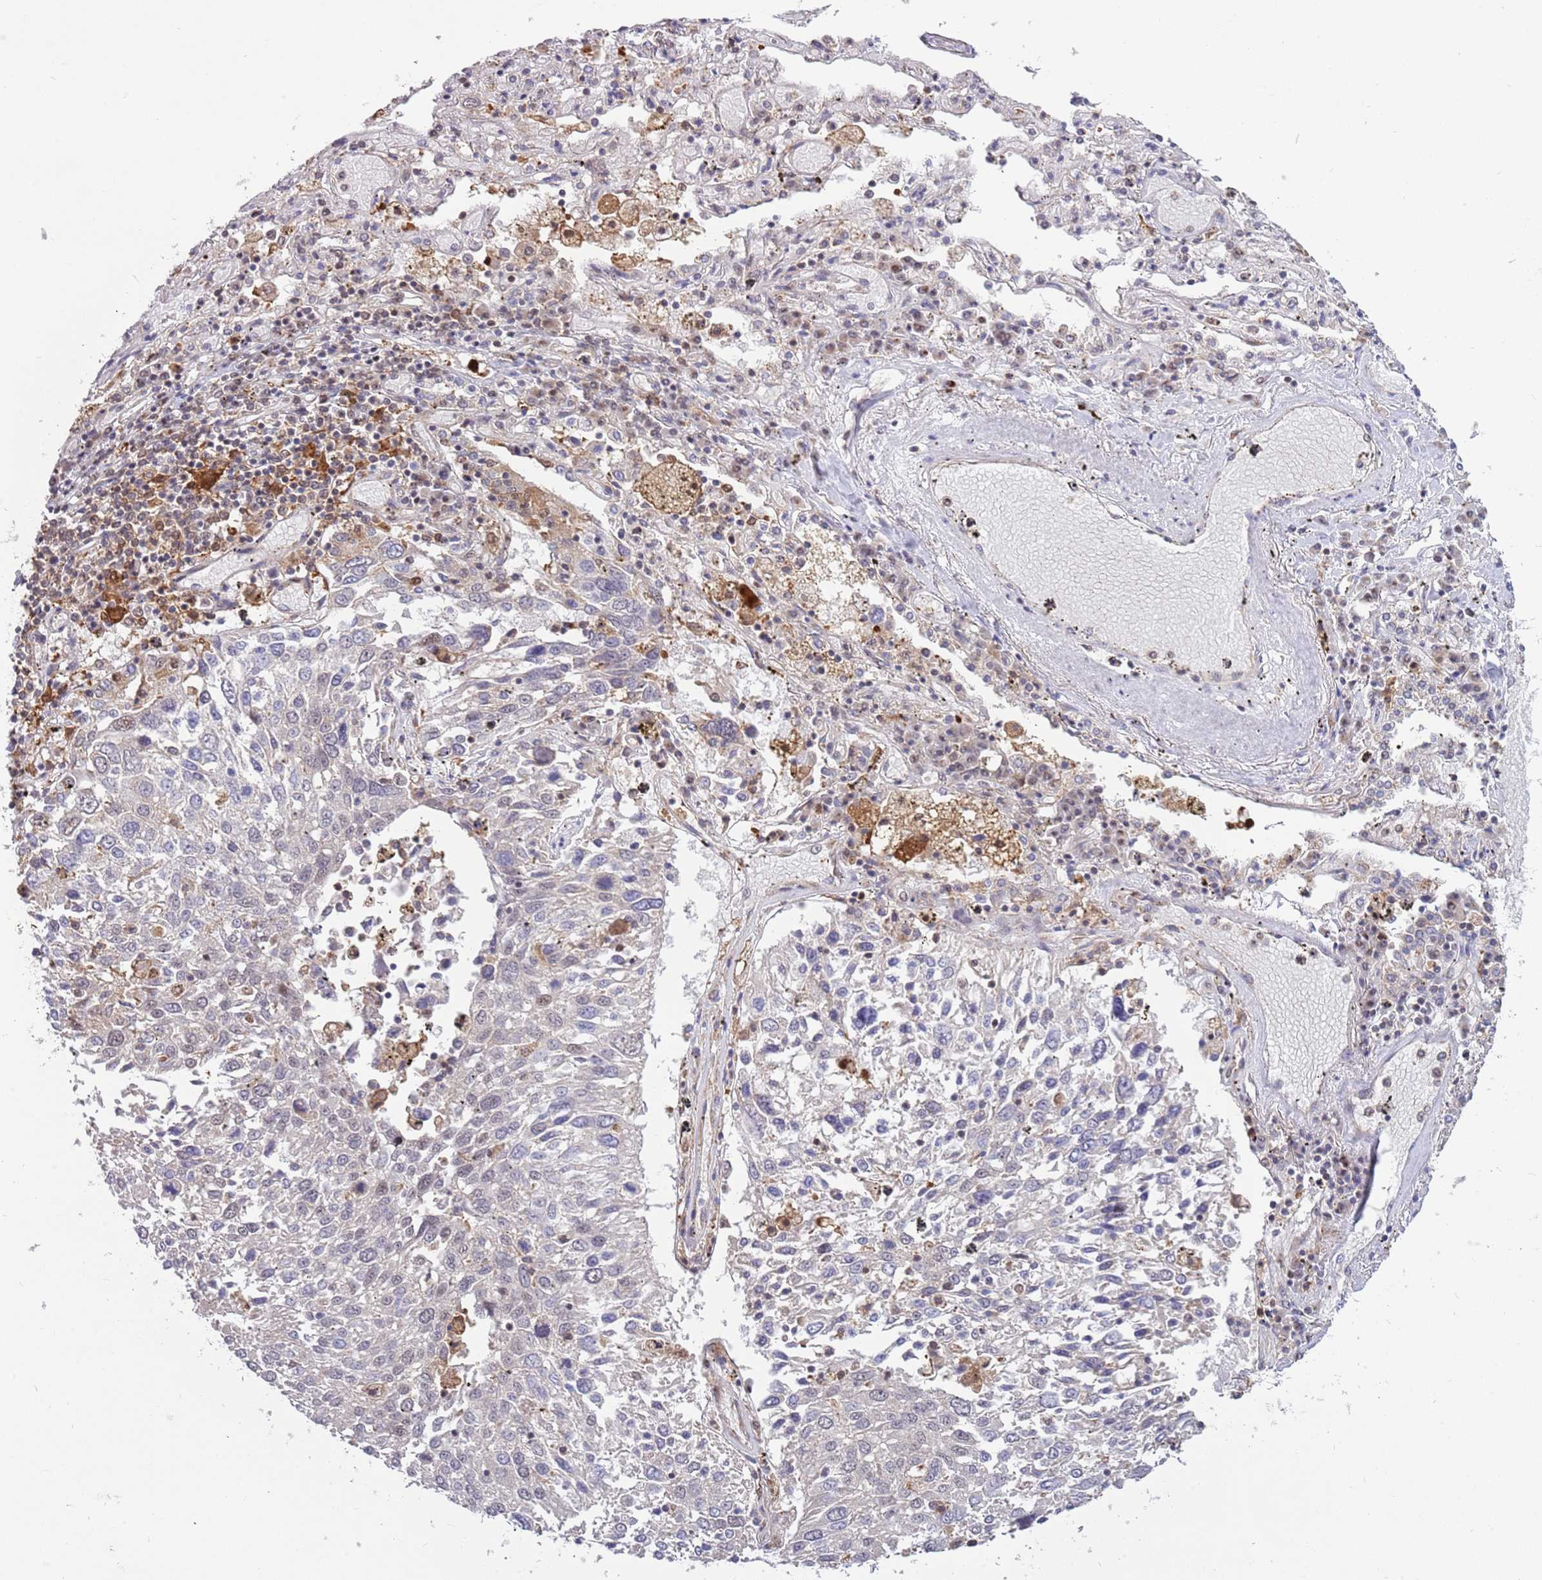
{"staining": {"intensity": "negative", "quantity": "none", "location": "none"}, "tissue": "lung cancer", "cell_type": "Tumor cells", "image_type": "cancer", "snomed": [{"axis": "morphology", "description": "Squamous cell carcinoma, NOS"}, {"axis": "topography", "description": "Lung"}], "caption": "Immunohistochemistry (IHC) of human lung squamous cell carcinoma exhibits no positivity in tumor cells. (DAB (3,3'-diaminobenzidine) IHC with hematoxylin counter stain).", "gene": "CCNJL", "patient": {"sex": "male", "age": 65}}